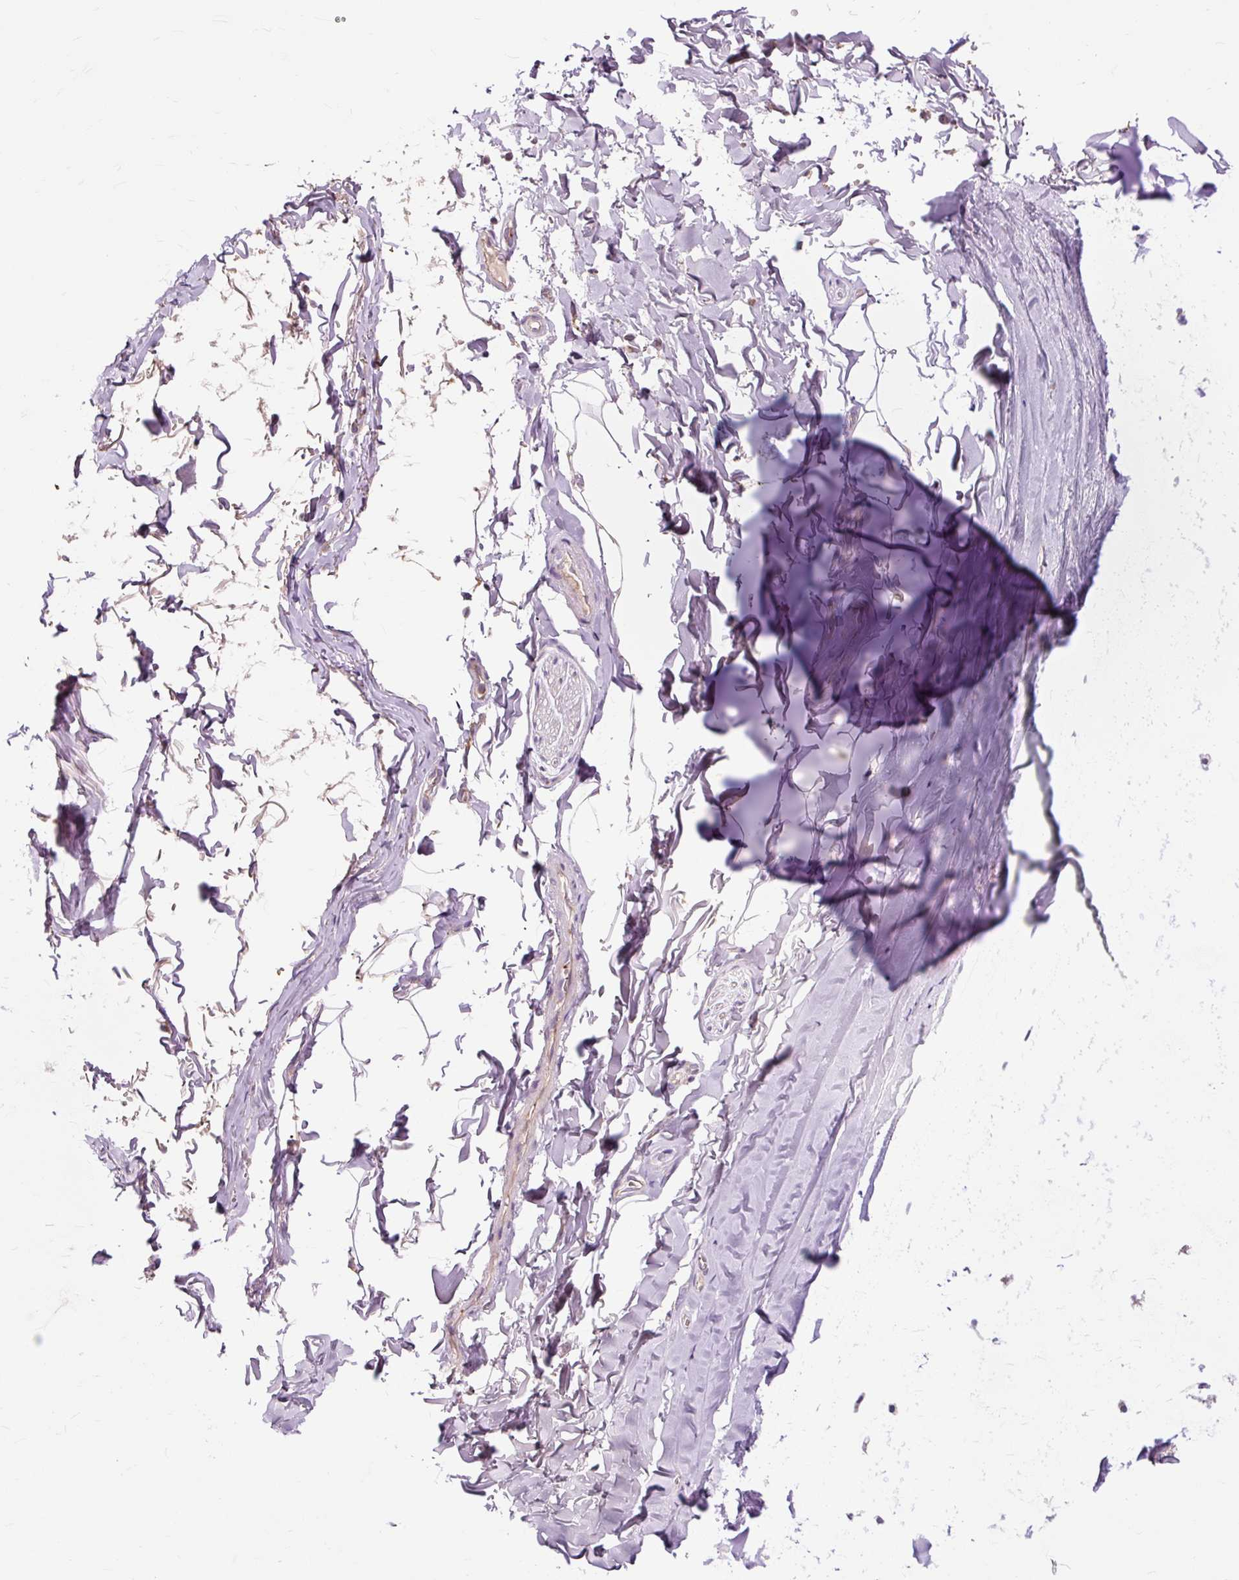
{"staining": {"intensity": "negative", "quantity": "none", "location": "none"}, "tissue": "adipose tissue", "cell_type": "Adipocytes", "image_type": "normal", "snomed": [{"axis": "morphology", "description": "Normal tissue, NOS"}, {"axis": "topography", "description": "Cartilage tissue"}, {"axis": "topography", "description": "Bronchus"}, {"axis": "topography", "description": "Peripheral nerve tissue"}], "caption": "The micrograph demonstrates no significant positivity in adipocytes of adipose tissue. (DAB (3,3'-diaminobenzidine) immunohistochemistry (IHC) visualized using brightfield microscopy, high magnification).", "gene": "PDZD2", "patient": {"sex": "female", "age": 59}}